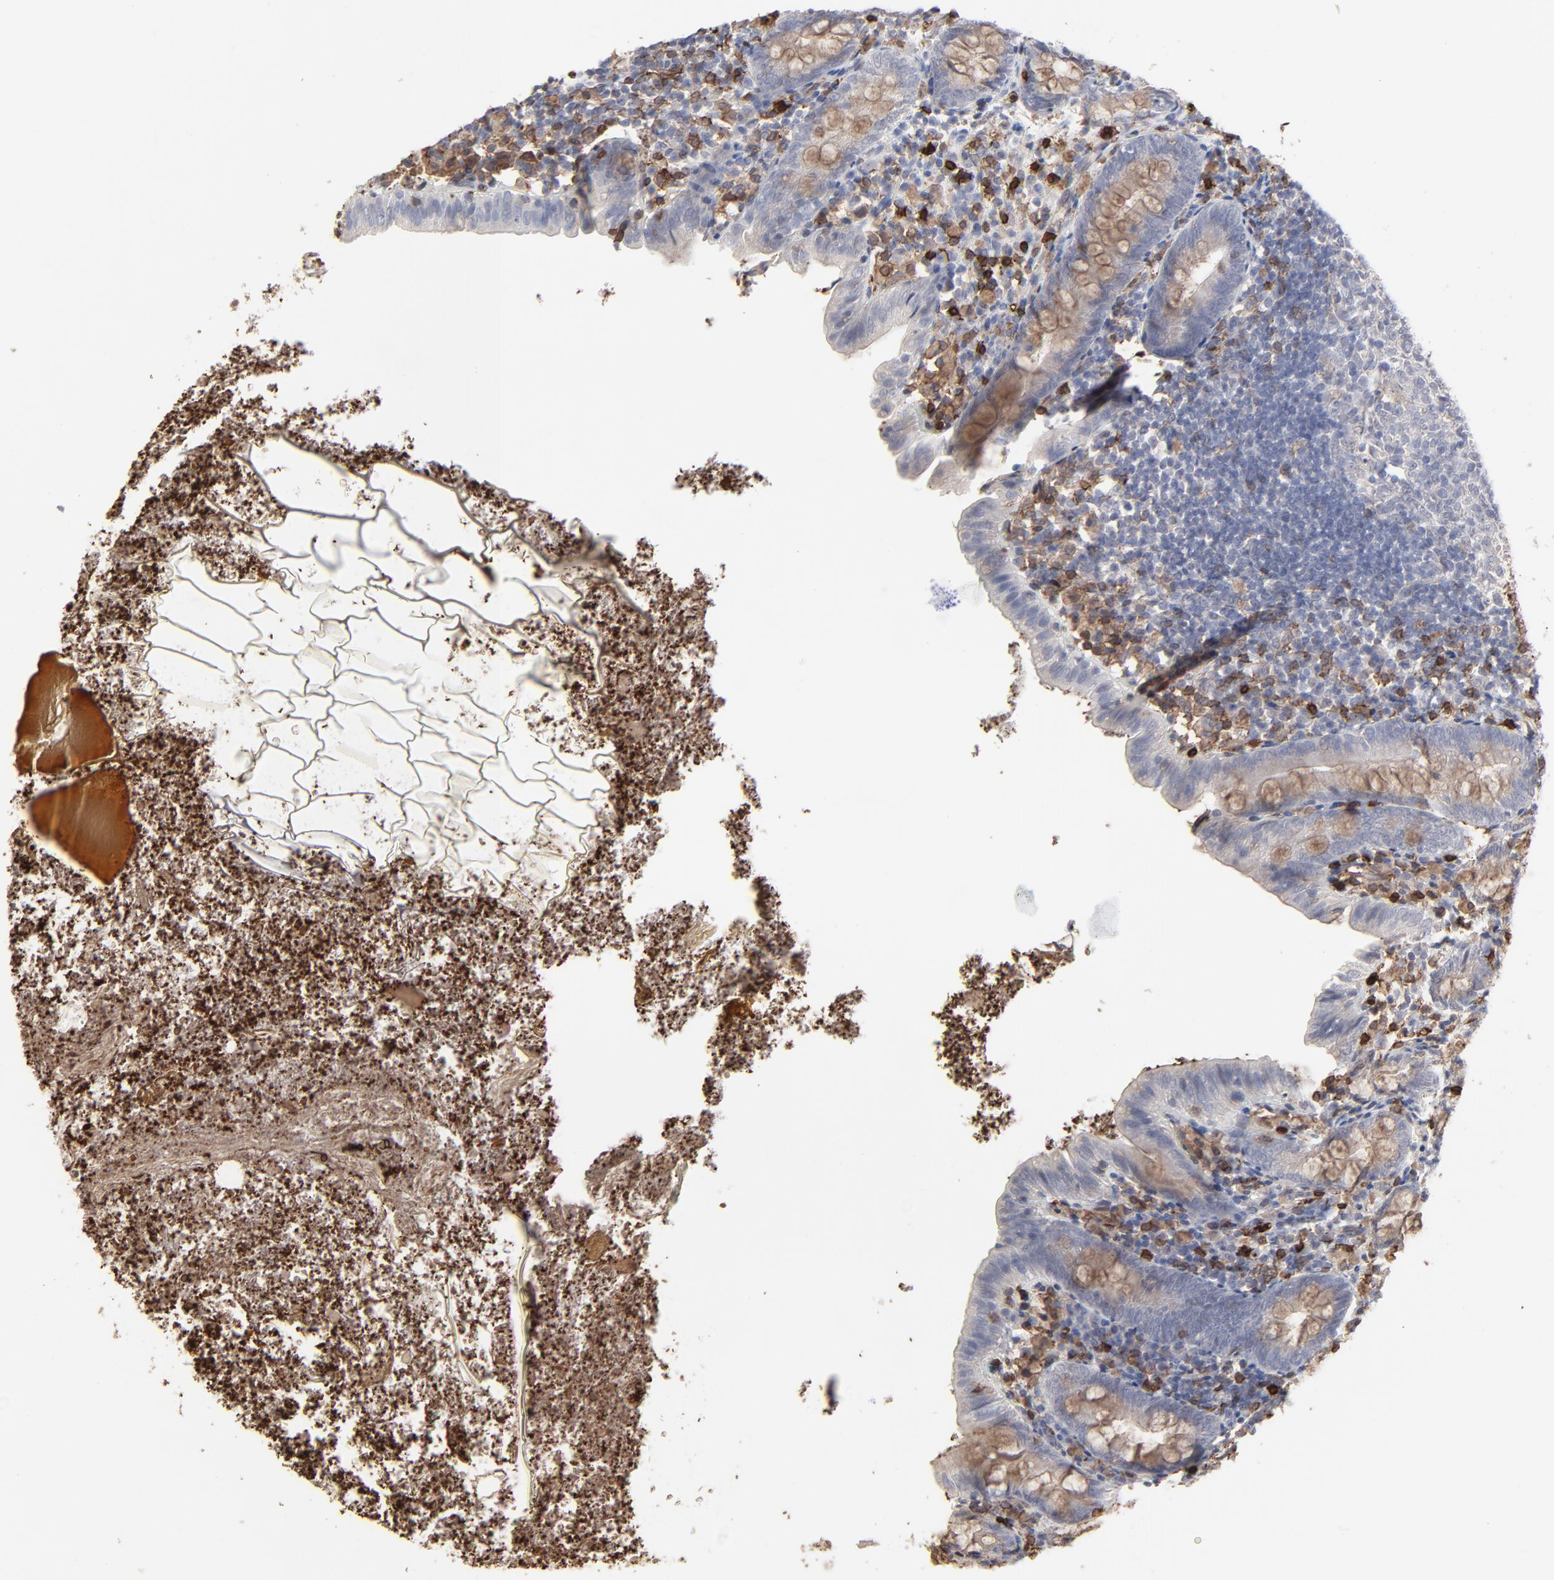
{"staining": {"intensity": "weak", "quantity": ">75%", "location": "cytoplasmic/membranous"}, "tissue": "appendix", "cell_type": "Glandular cells", "image_type": "normal", "snomed": [{"axis": "morphology", "description": "Normal tissue, NOS"}, {"axis": "topography", "description": "Appendix"}], "caption": "Protein positivity by immunohistochemistry exhibits weak cytoplasmic/membranous staining in approximately >75% of glandular cells in normal appendix.", "gene": "SLC6A14", "patient": {"sex": "female", "age": 10}}